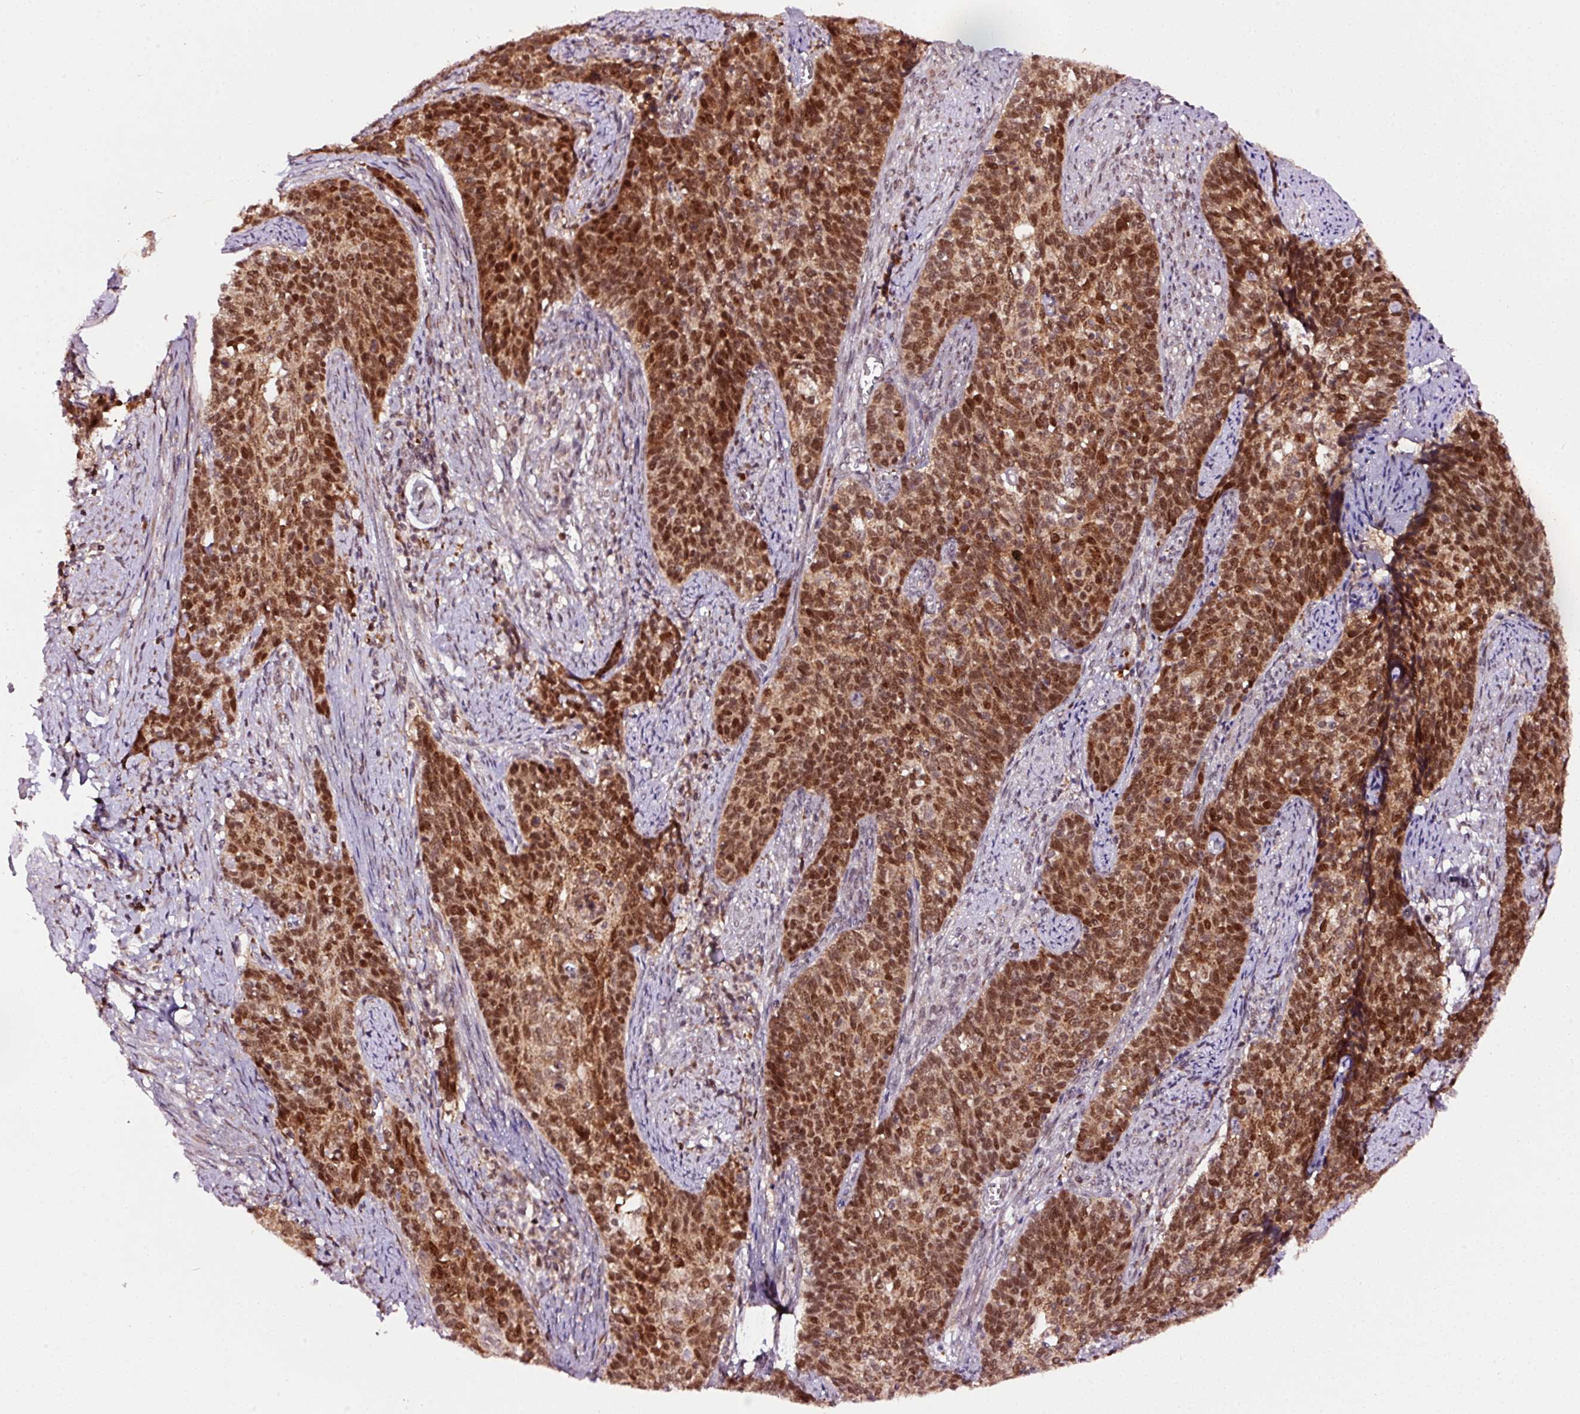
{"staining": {"intensity": "strong", "quantity": ">75%", "location": "nuclear"}, "tissue": "cervical cancer", "cell_type": "Tumor cells", "image_type": "cancer", "snomed": [{"axis": "morphology", "description": "Squamous cell carcinoma, NOS"}, {"axis": "topography", "description": "Cervix"}], "caption": "Cervical cancer (squamous cell carcinoma) was stained to show a protein in brown. There is high levels of strong nuclear staining in about >75% of tumor cells.", "gene": "RFC4", "patient": {"sex": "female", "age": 39}}